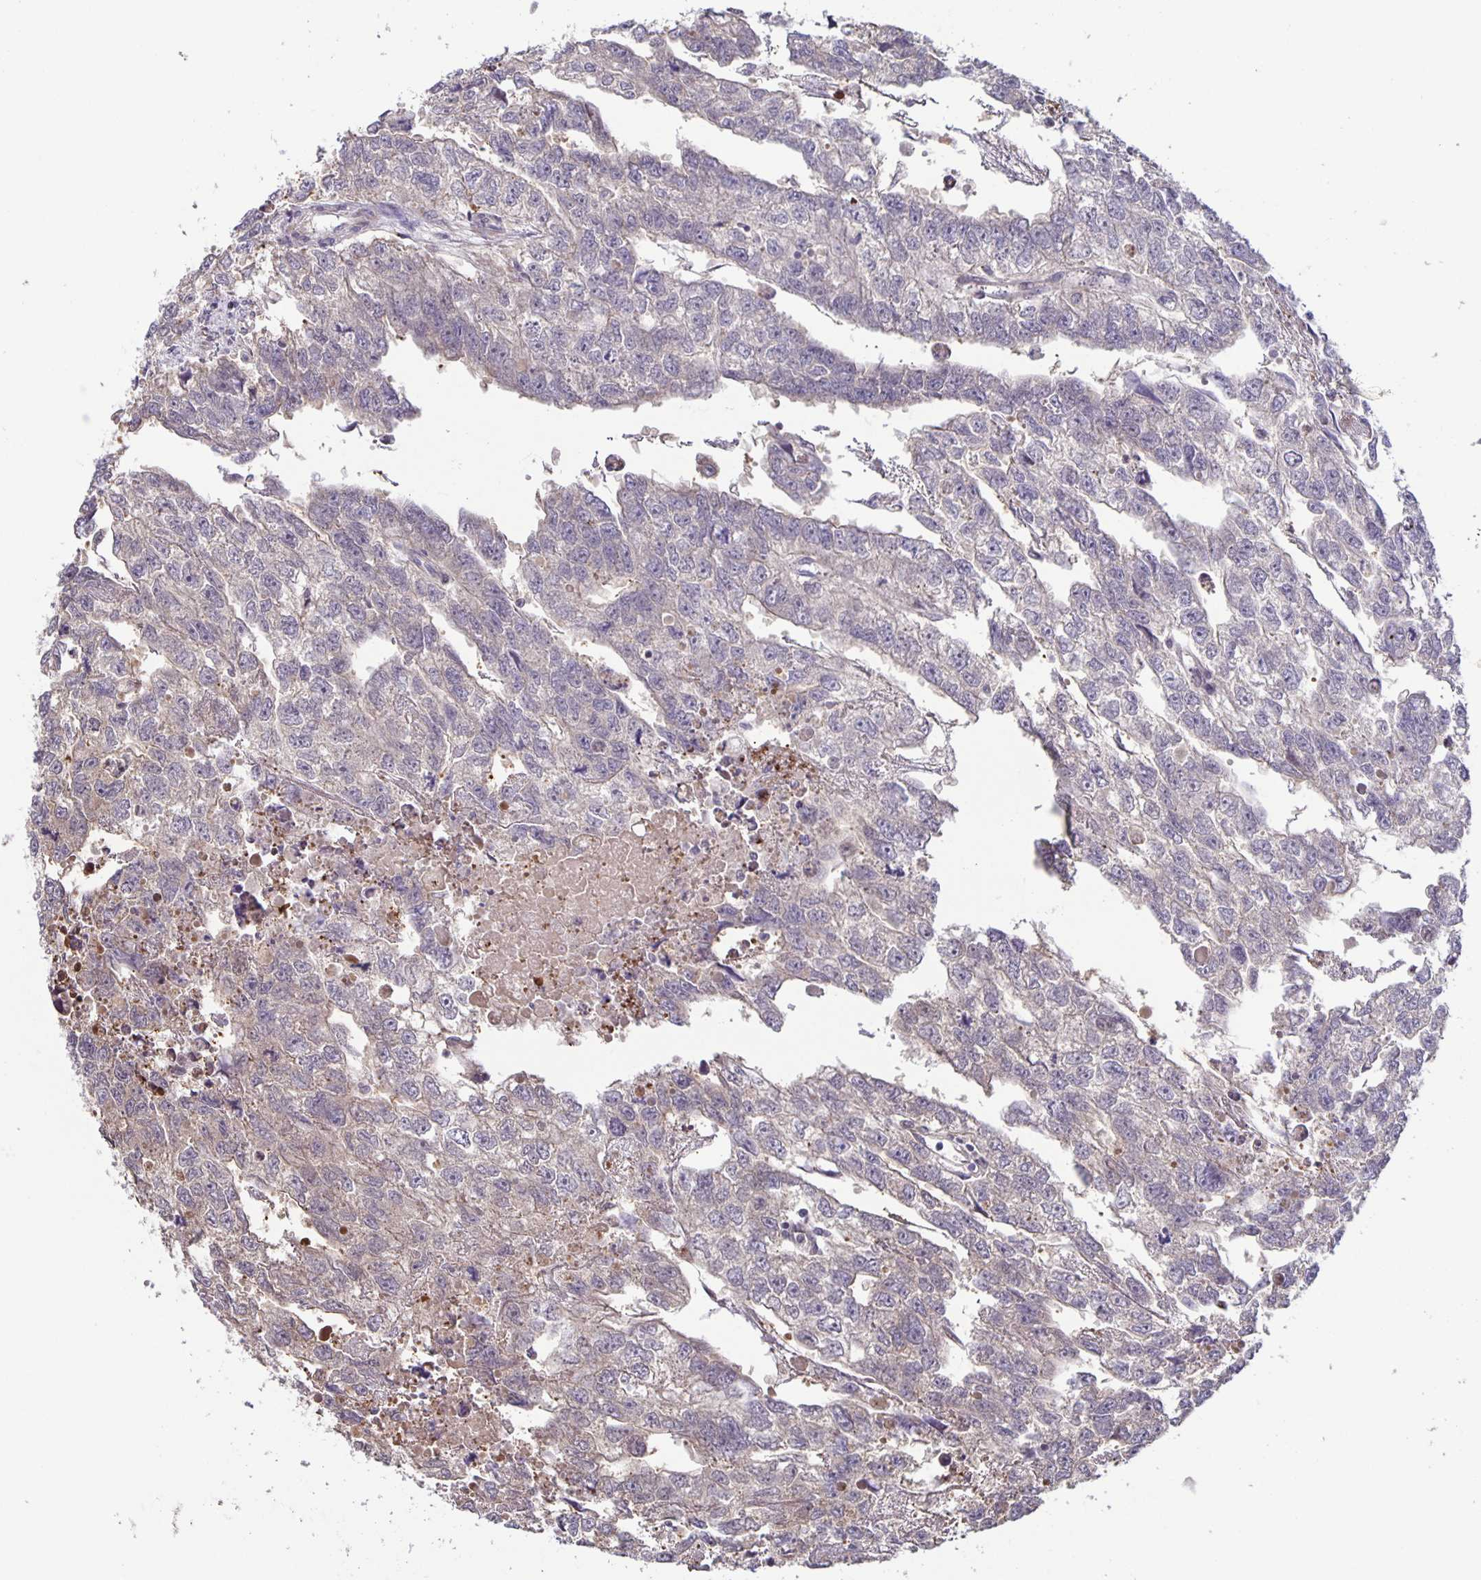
{"staining": {"intensity": "negative", "quantity": "none", "location": "none"}, "tissue": "testis cancer", "cell_type": "Tumor cells", "image_type": "cancer", "snomed": [{"axis": "morphology", "description": "Carcinoma, Embryonal, NOS"}, {"axis": "morphology", "description": "Teratoma, malignant, NOS"}, {"axis": "topography", "description": "Testis"}], "caption": "Histopathology image shows no significant protein positivity in tumor cells of testis cancer.", "gene": "MAPK12", "patient": {"sex": "male", "age": 44}}